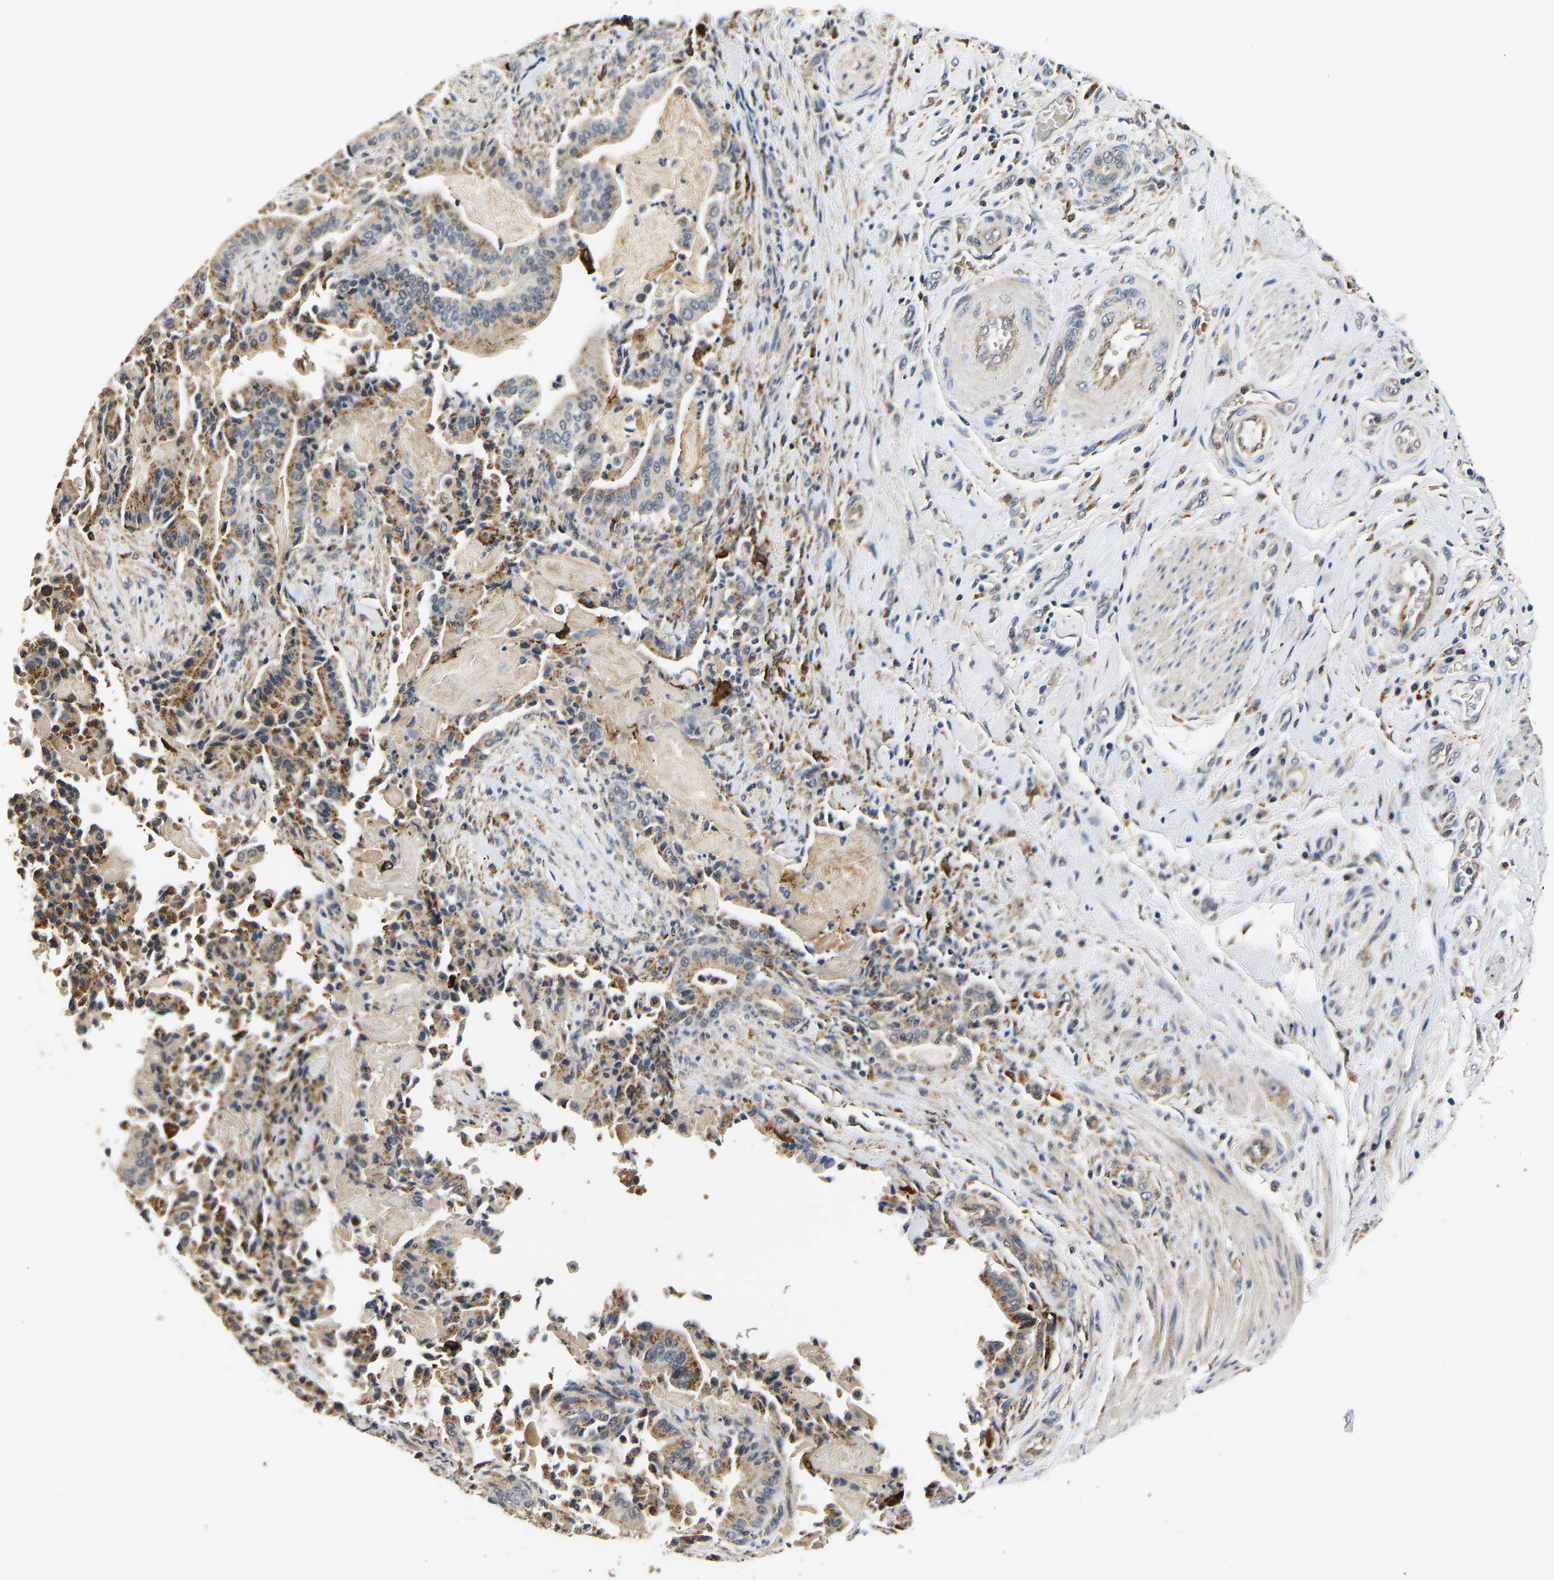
{"staining": {"intensity": "moderate", "quantity": "25%-75%", "location": "cytoplasmic/membranous"}, "tissue": "pancreatic cancer", "cell_type": "Tumor cells", "image_type": "cancer", "snomed": [{"axis": "morphology", "description": "Normal tissue, NOS"}, {"axis": "morphology", "description": "Adenocarcinoma, NOS"}, {"axis": "topography", "description": "Pancreas"}], "caption": "Human adenocarcinoma (pancreatic) stained with a protein marker shows moderate staining in tumor cells.", "gene": "SMU1", "patient": {"sex": "male", "age": 63}}